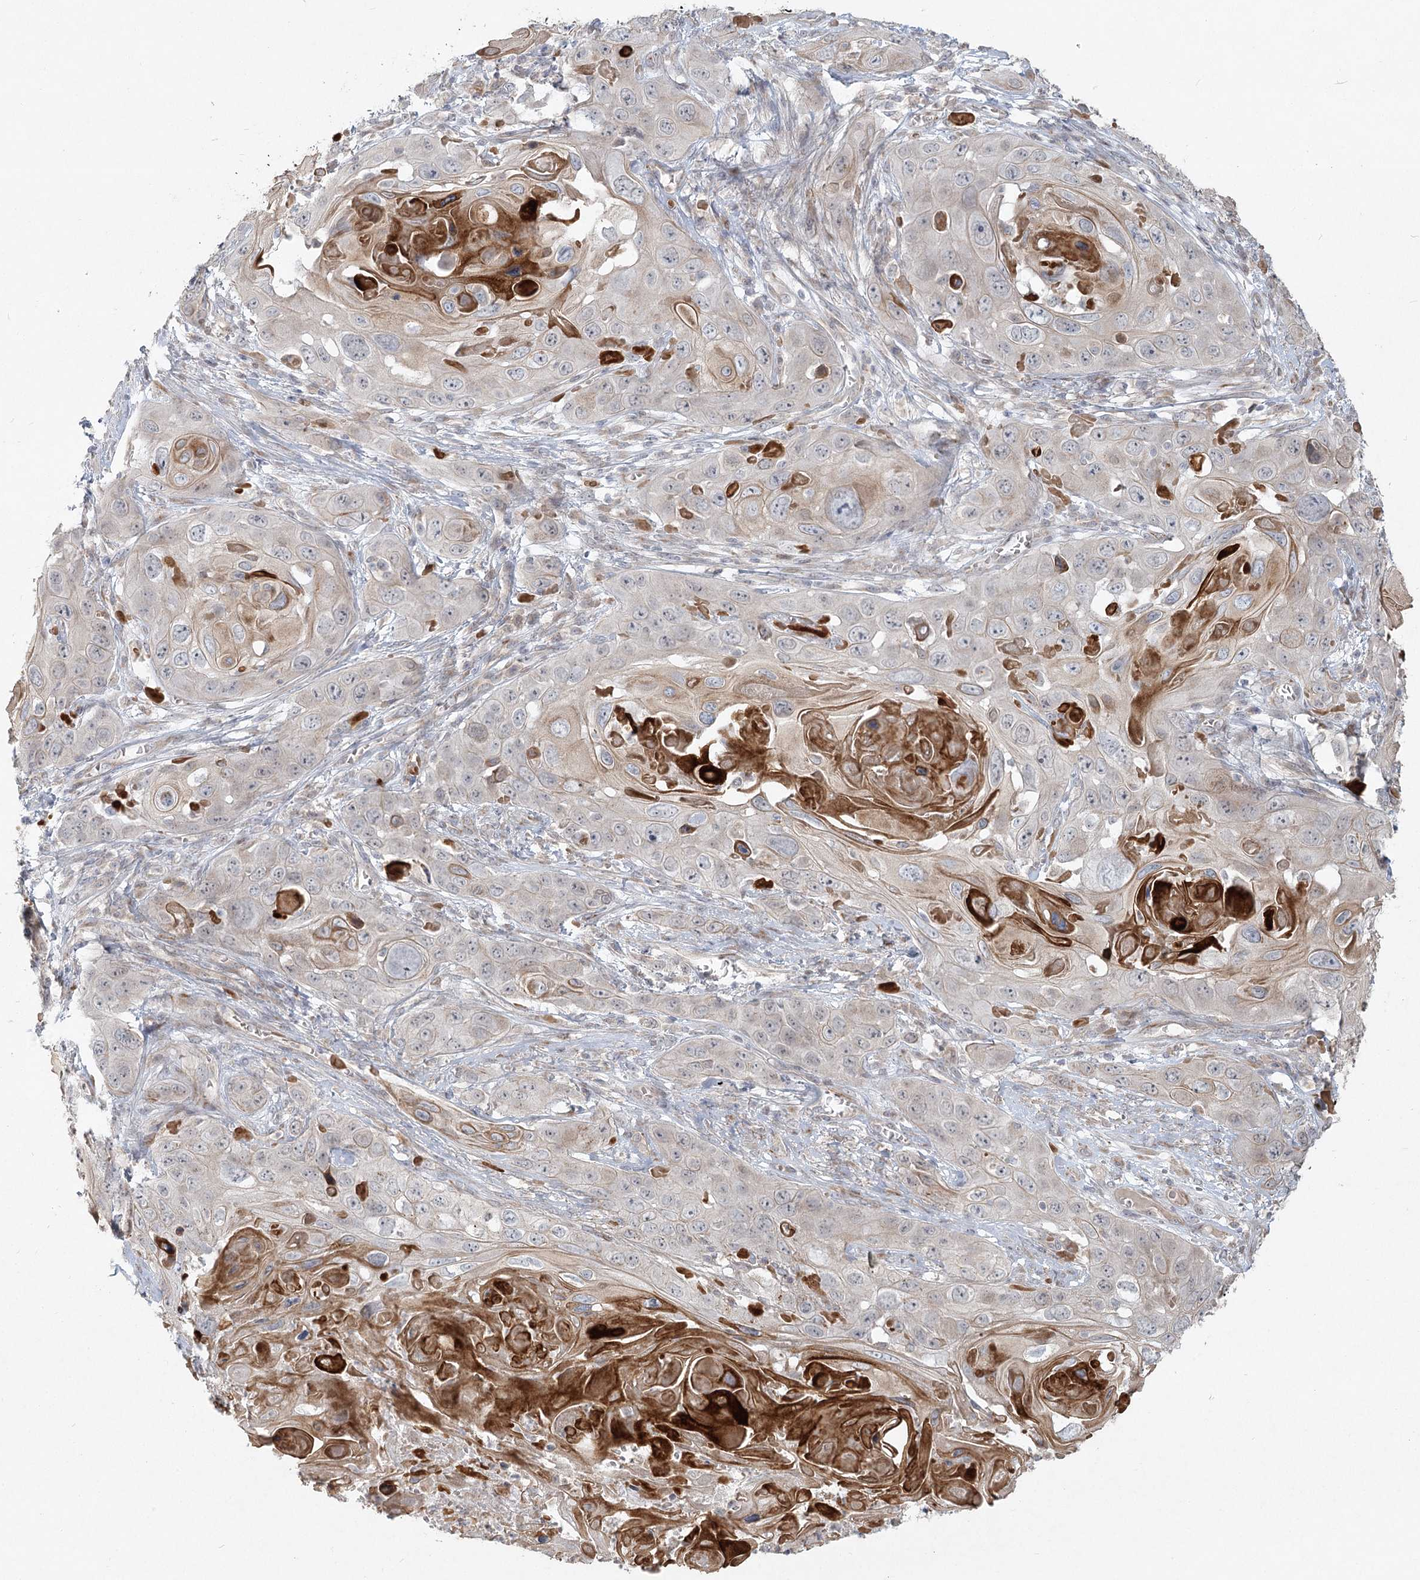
{"staining": {"intensity": "strong", "quantity": "<25%", "location": "cytoplasmic/membranous"}, "tissue": "skin cancer", "cell_type": "Tumor cells", "image_type": "cancer", "snomed": [{"axis": "morphology", "description": "Squamous cell carcinoma, NOS"}, {"axis": "topography", "description": "Skin"}], "caption": "Immunohistochemistry (IHC) of human skin cancer (squamous cell carcinoma) displays medium levels of strong cytoplasmic/membranous staining in approximately <25% of tumor cells.", "gene": "LRP2BP", "patient": {"sex": "male", "age": 55}}